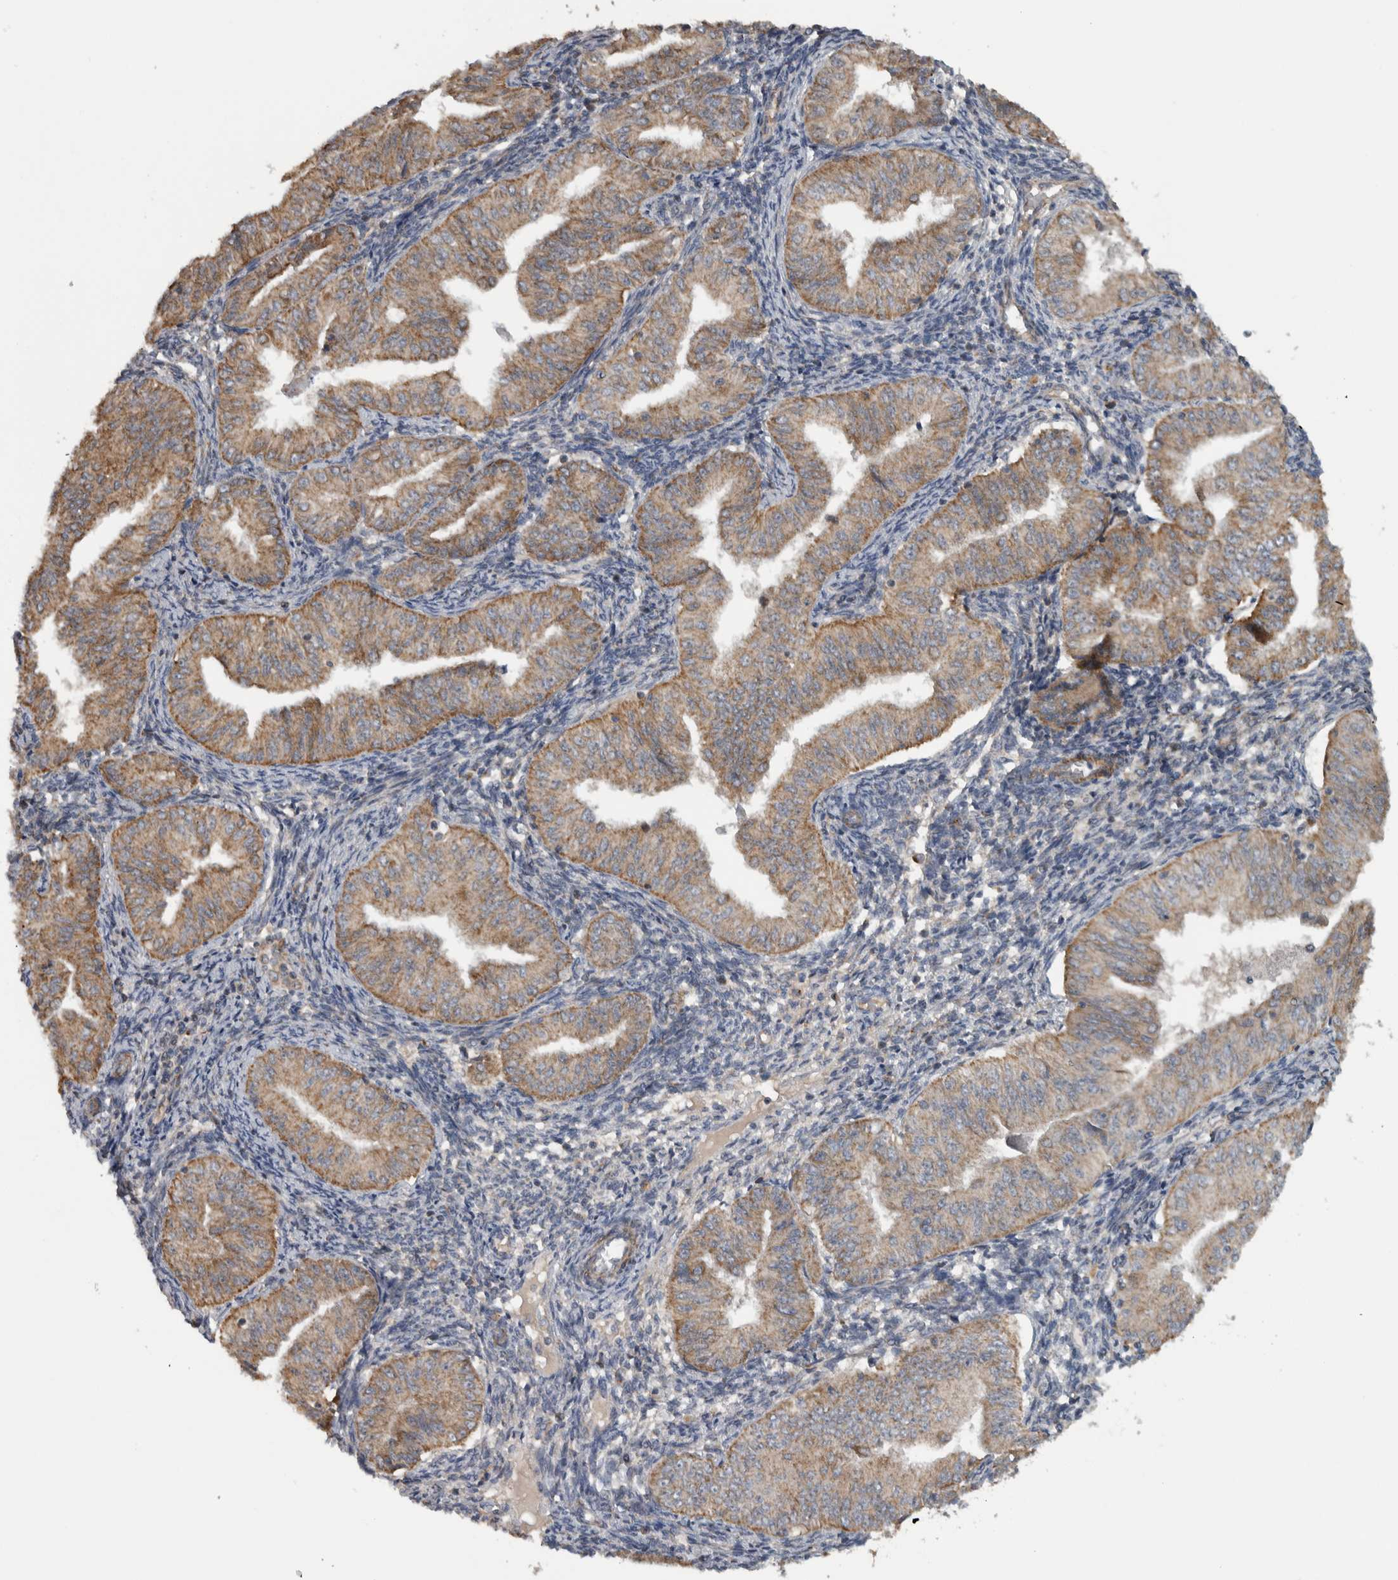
{"staining": {"intensity": "moderate", "quantity": "25%-75%", "location": "cytoplasmic/membranous"}, "tissue": "endometrial cancer", "cell_type": "Tumor cells", "image_type": "cancer", "snomed": [{"axis": "morphology", "description": "Normal tissue, NOS"}, {"axis": "morphology", "description": "Adenocarcinoma, NOS"}, {"axis": "topography", "description": "Endometrium"}], "caption": "Endometrial adenocarcinoma tissue displays moderate cytoplasmic/membranous expression in approximately 25%-75% of tumor cells Nuclei are stained in blue.", "gene": "ARMC1", "patient": {"sex": "female", "age": 53}}